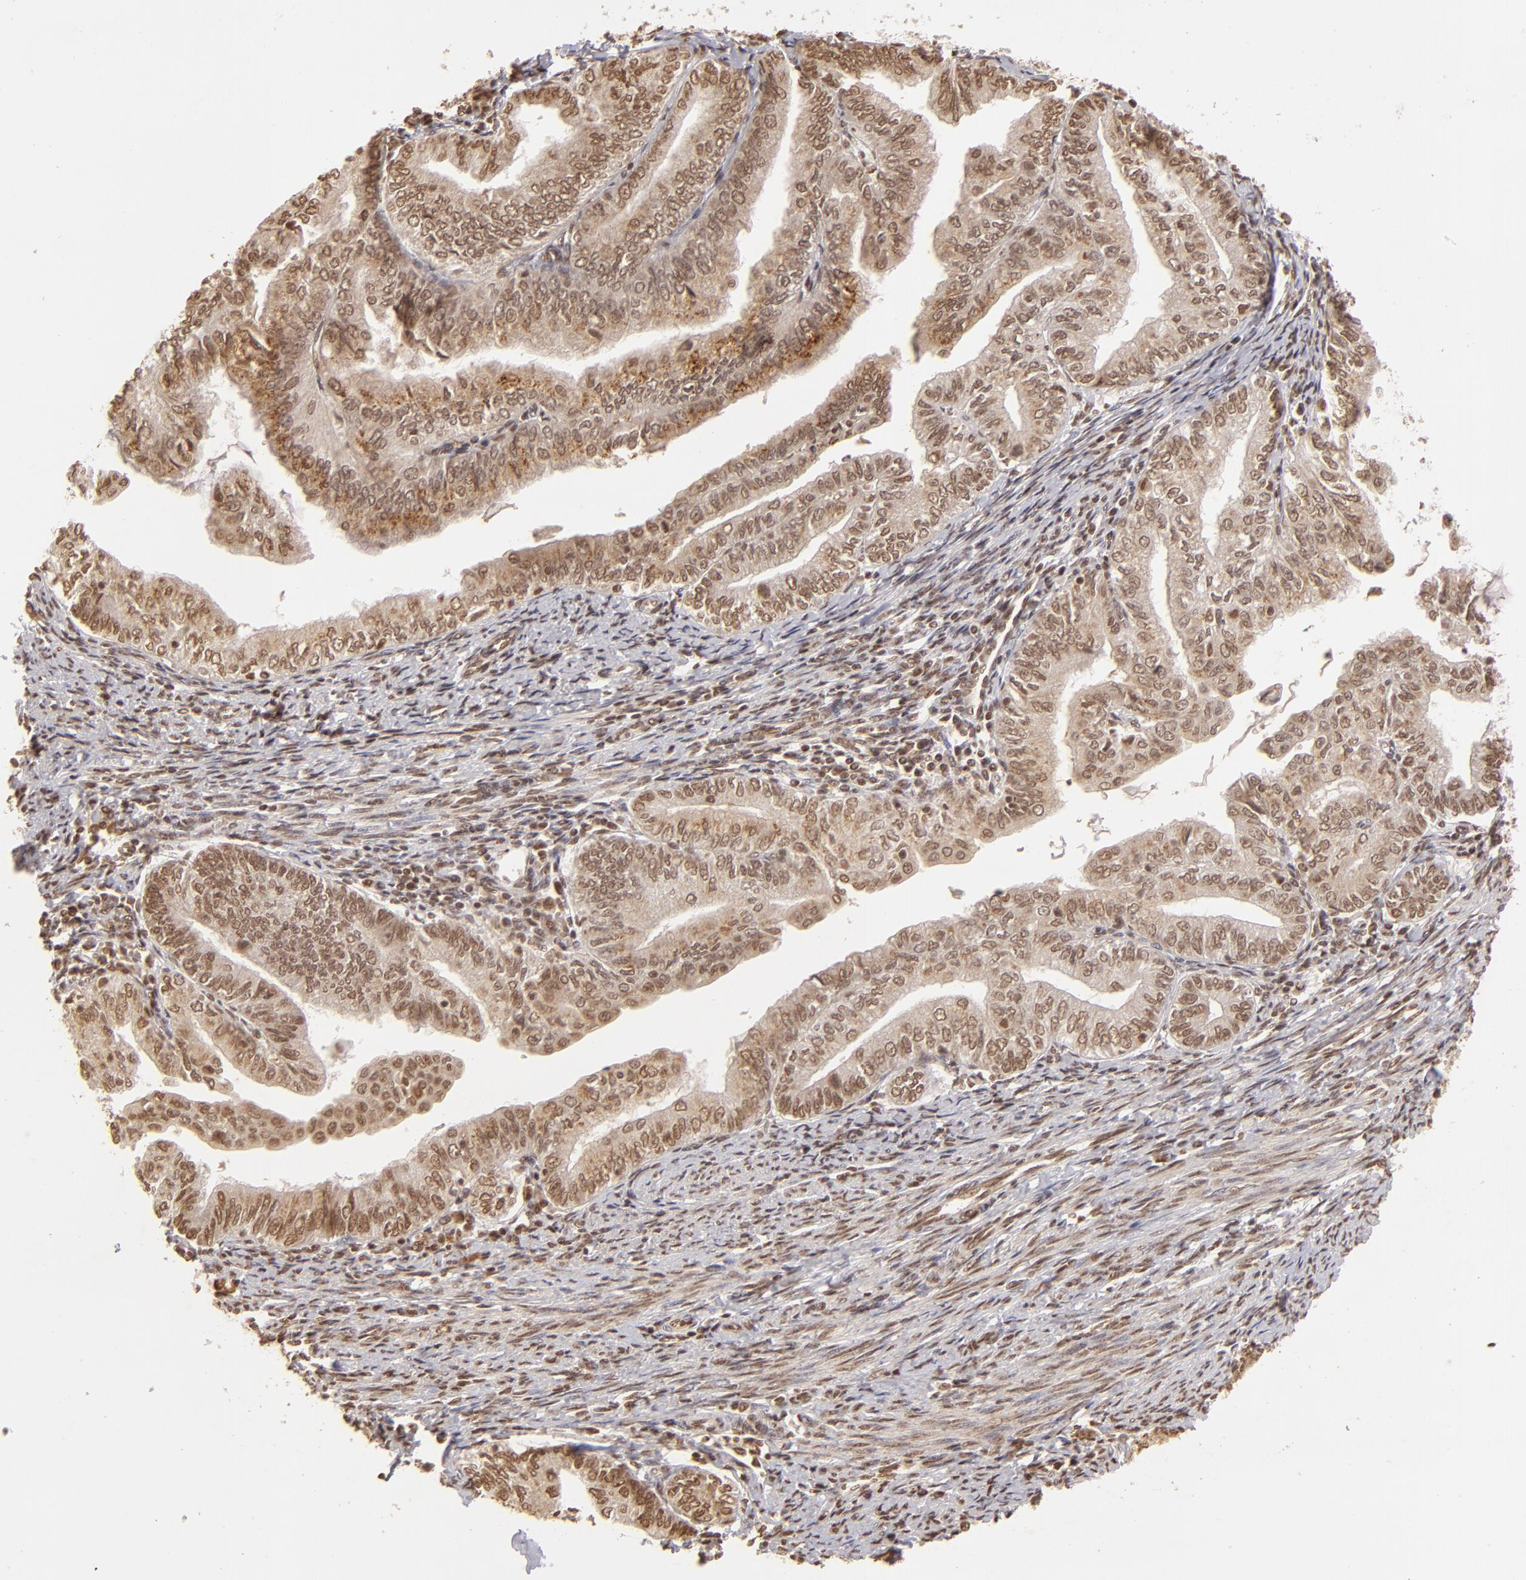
{"staining": {"intensity": "weak", "quantity": ">75%", "location": "cytoplasmic/membranous,nuclear"}, "tissue": "endometrial cancer", "cell_type": "Tumor cells", "image_type": "cancer", "snomed": [{"axis": "morphology", "description": "Adenocarcinoma, NOS"}, {"axis": "topography", "description": "Endometrium"}], "caption": "Immunohistochemistry (IHC) (DAB (3,3'-diaminobenzidine)) staining of human endometrial cancer (adenocarcinoma) demonstrates weak cytoplasmic/membranous and nuclear protein expression in about >75% of tumor cells. (DAB (3,3'-diaminobenzidine) IHC, brown staining for protein, blue staining for nuclei).", "gene": "CUL3", "patient": {"sex": "female", "age": 66}}